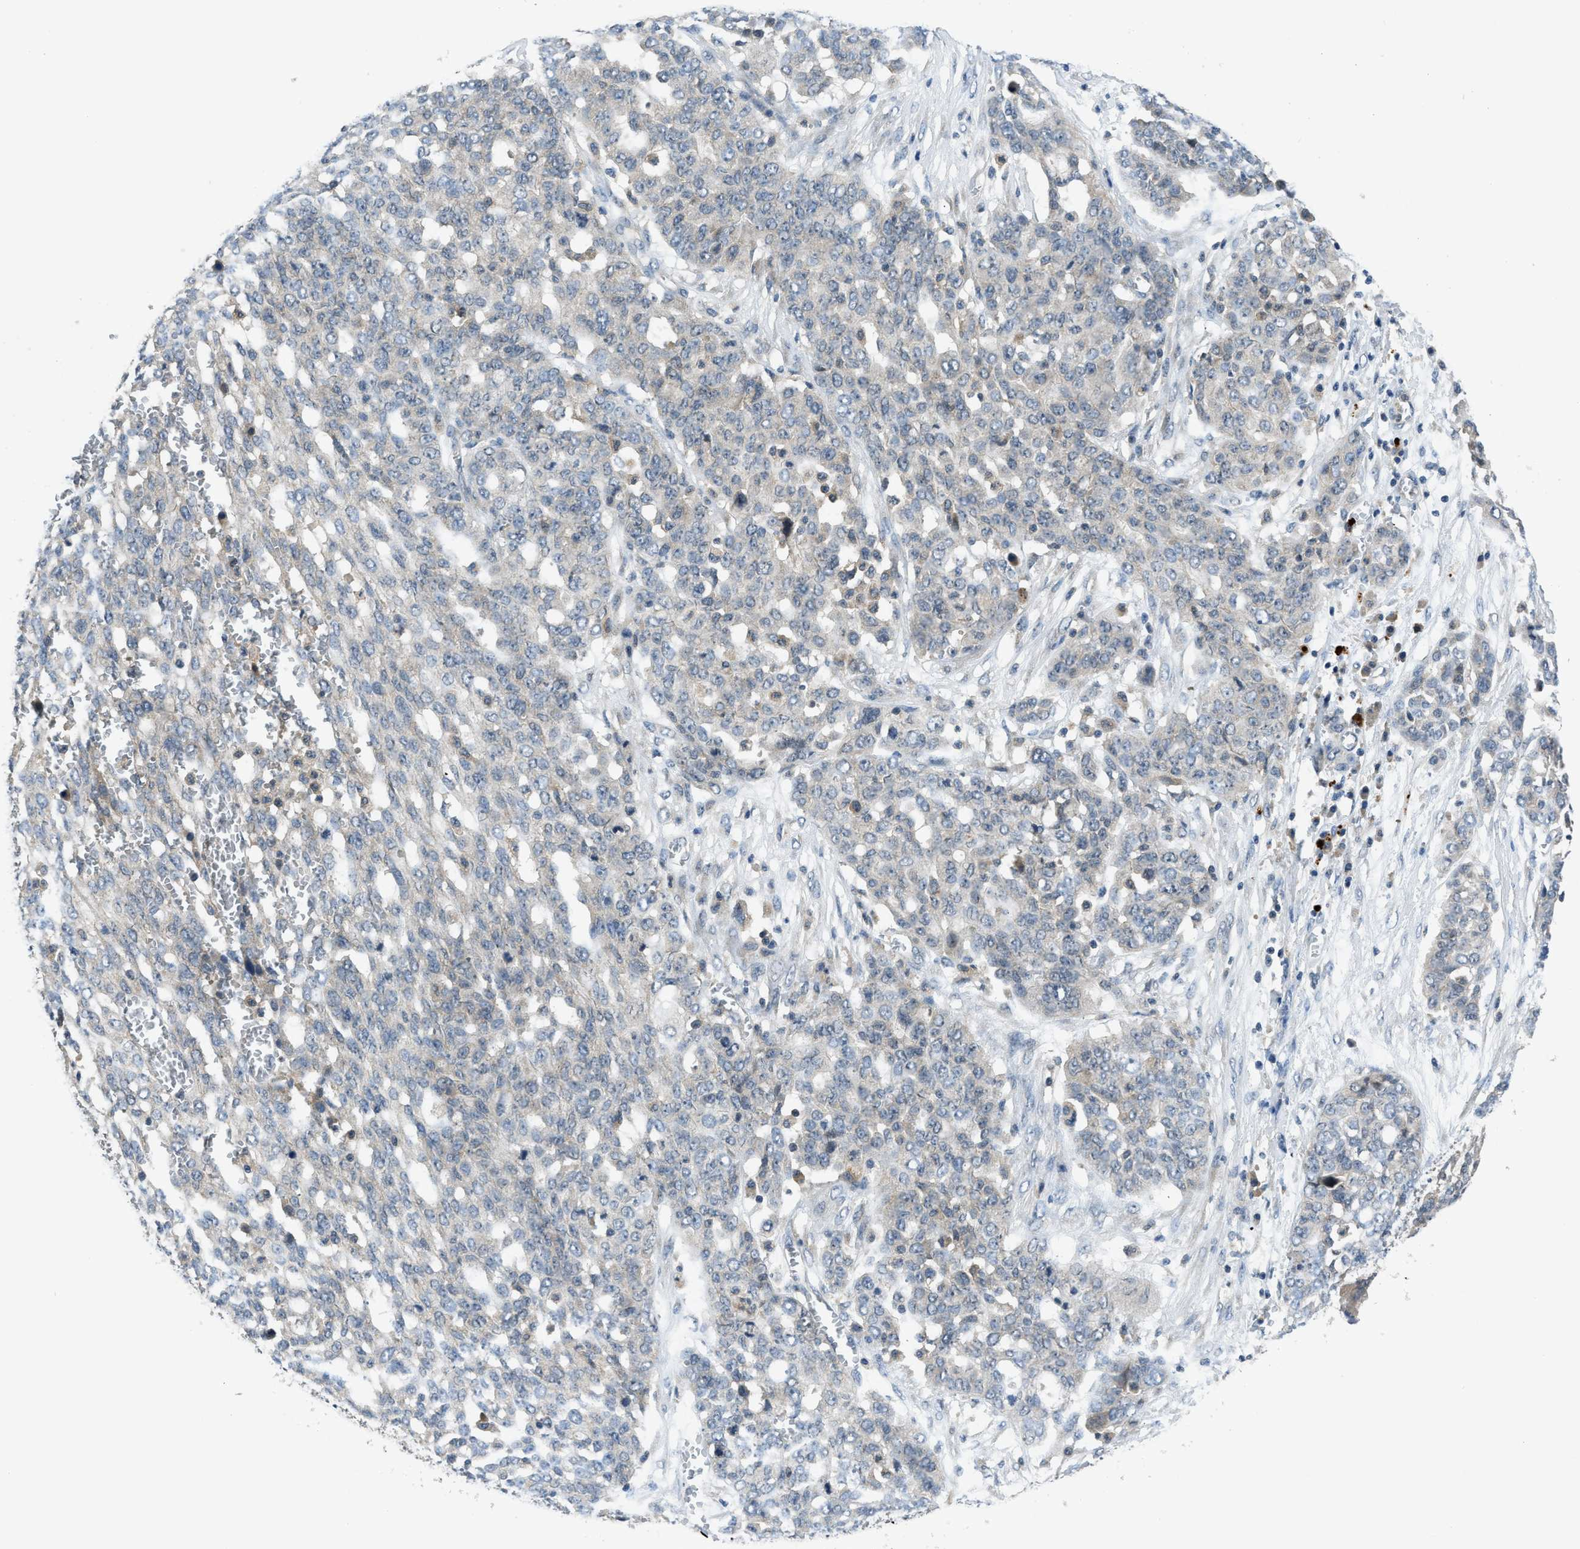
{"staining": {"intensity": "weak", "quantity": "<25%", "location": "cytoplasmic/membranous"}, "tissue": "ovarian cancer", "cell_type": "Tumor cells", "image_type": "cancer", "snomed": [{"axis": "morphology", "description": "Cystadenocarcinoma, serous, NOS"}, {"axis": "topography", "description": "Soft tissue"}, {"axis": "topography", "description": "Ovary"}], "caption": "The photomicrograph reveals no staining of tumor cells in ovarian cancer. The staining was performed using DAB (3,3'-diaminobenzidine) to visualize the protein expression in brown, while the nuclei were stained in blue with hematoxylin (Magnification: 20x).", "gene": "PDE7A", "patient": {"sex": "female", "age": 57}}